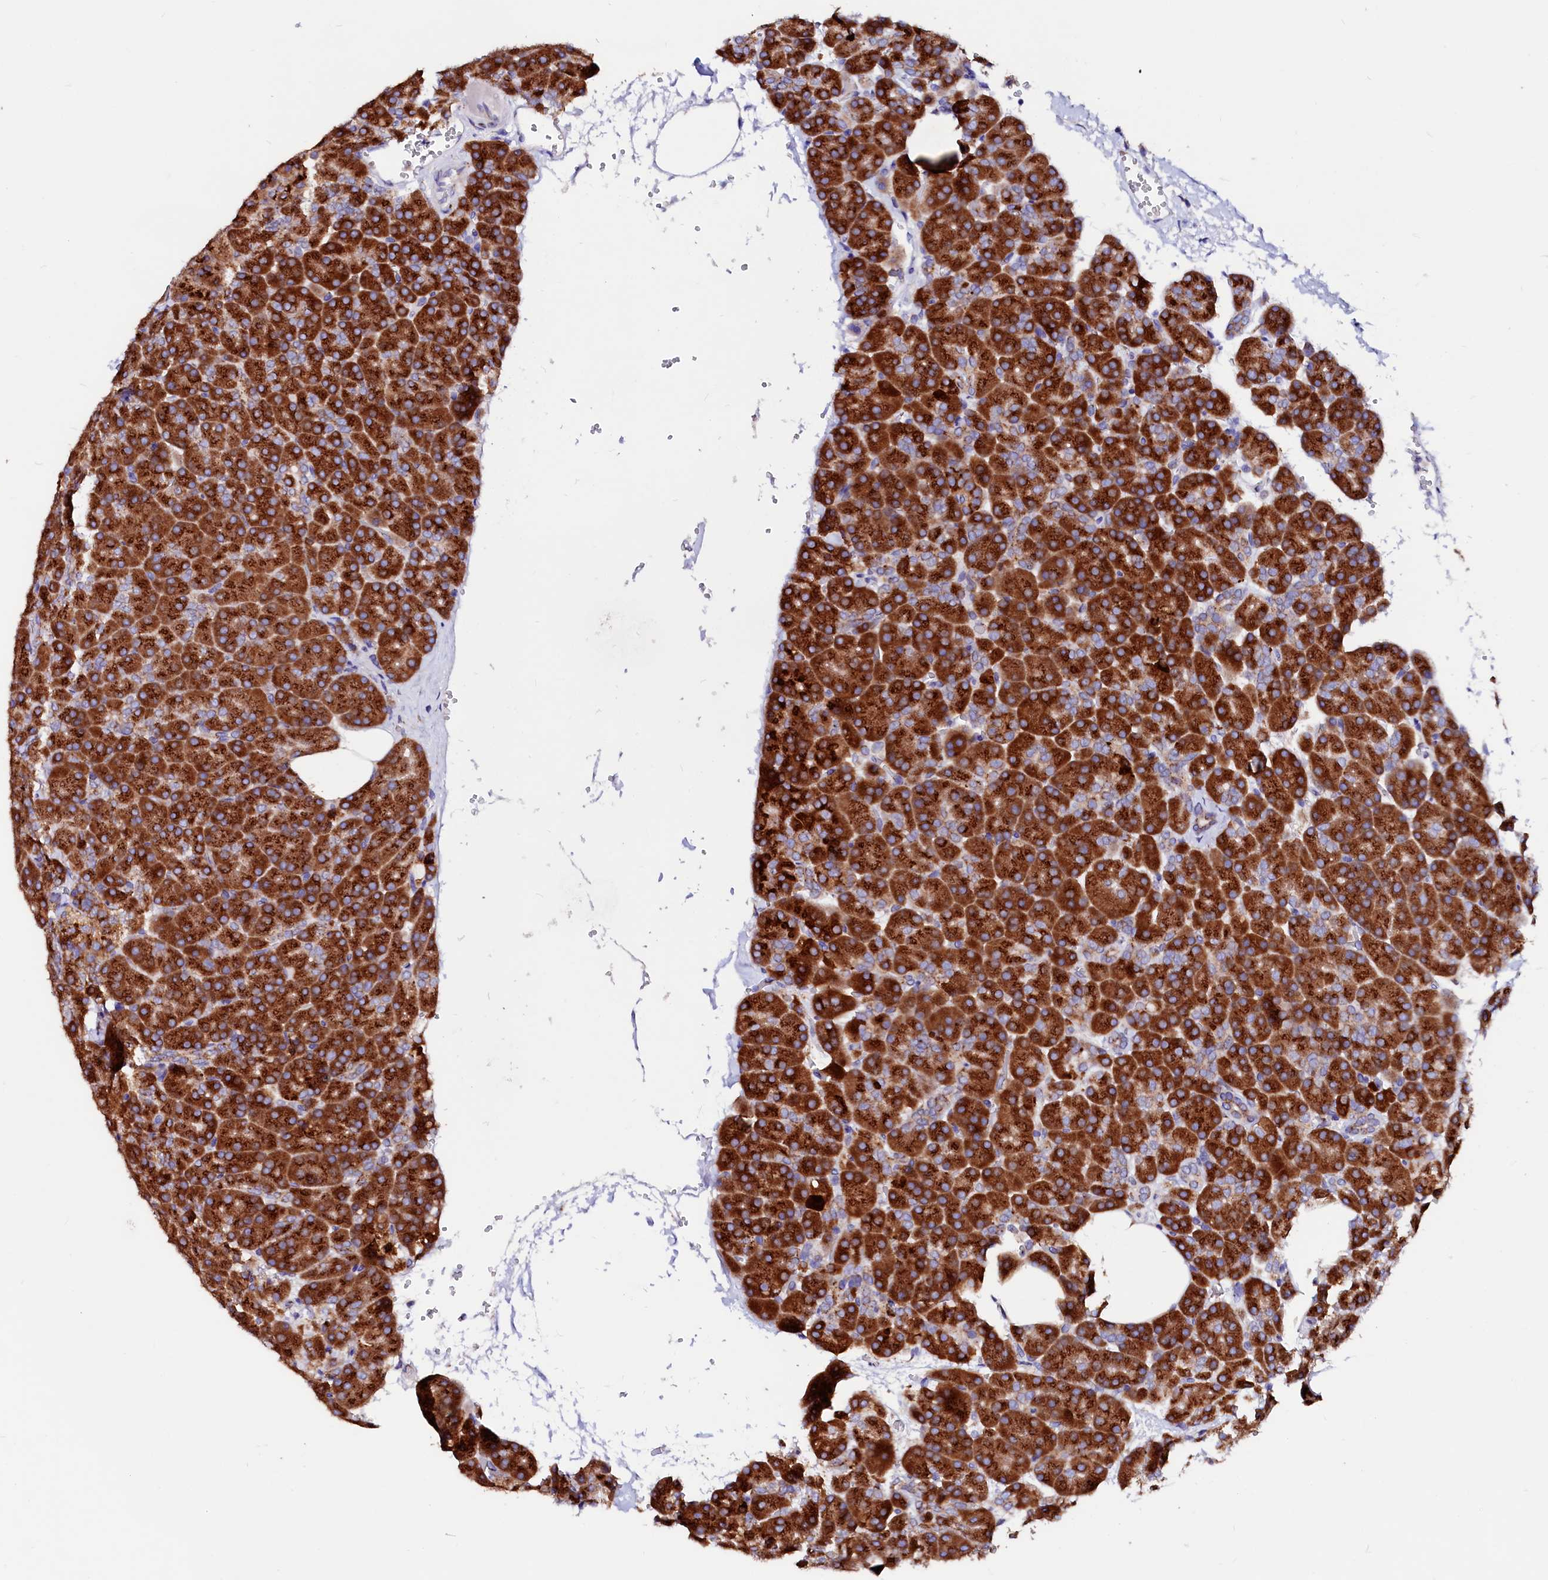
{"staining": {"intensity": "strong", "quantity": ">75%", "location": "cytoplasmic/membranous"}, "tissue": "pancreas", "cell_type": "Exocrine glandular cells", "image_type": "normal", "snomed": [{"axis": "morphology", "description": "Normal tissue, NOS"}, {"axis": "morphology", "description": "Carcinoid, malignant, NOS"}, {"axis": "topography", "description": "Pancreas"}], "caption": "Brown immunohistochemical staining in unremarkable human pancreas demonstrates strong cytoplasmic/membranous positivity in approximately >75% of exocrine glandular cells.", "gene": "LMAN1", "patient": {"sex": "female", "age": 35}}